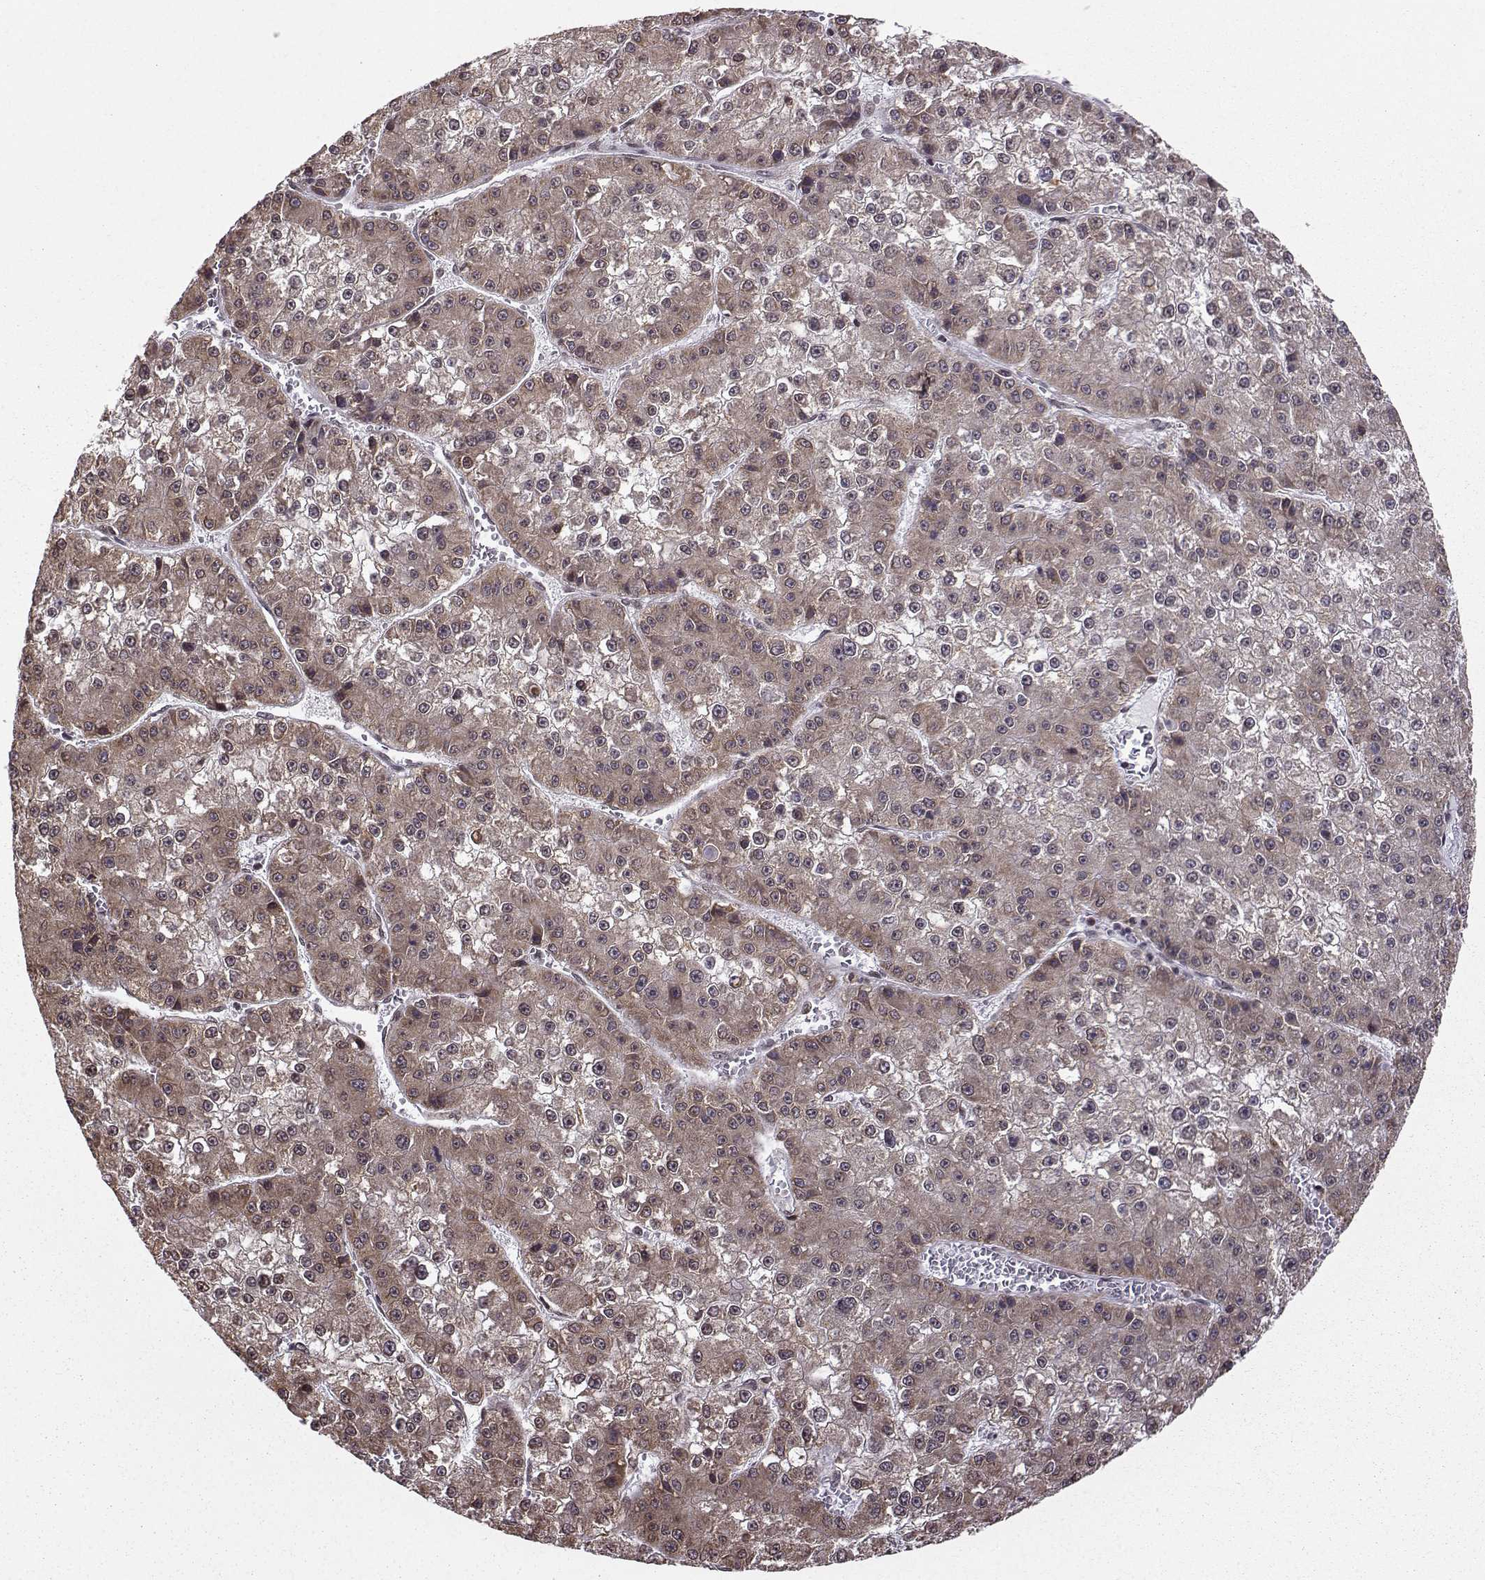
{"staining": {"intensity": "weak", "quantity": "25%-75%", "location": "cytoplasmic/membranous"}, "tissue": "liver cancer", "cell_type": "Tumor cells", "image_type": "cancer", "snomed": [{"axis": "morphology", "description": "Carcinoma, Hepatocellular, NOS"}, {"axis": "topography", "description": "Liver"}], "caption": "The image displays immunohistochemical staining of liver cancer. There is weak cytoplasmic/membranous staining is appreciated in about 25%-75% of tumor cells. The staining was performed using DAB (3,3'-diaminobenzidine) to visualize the protein expression in brown, while the nuclei were stained in blue with hematoxylin (Magnification: 20x).", "gene": "EZH1", "patient": {"sex": "female", "age": 73}}